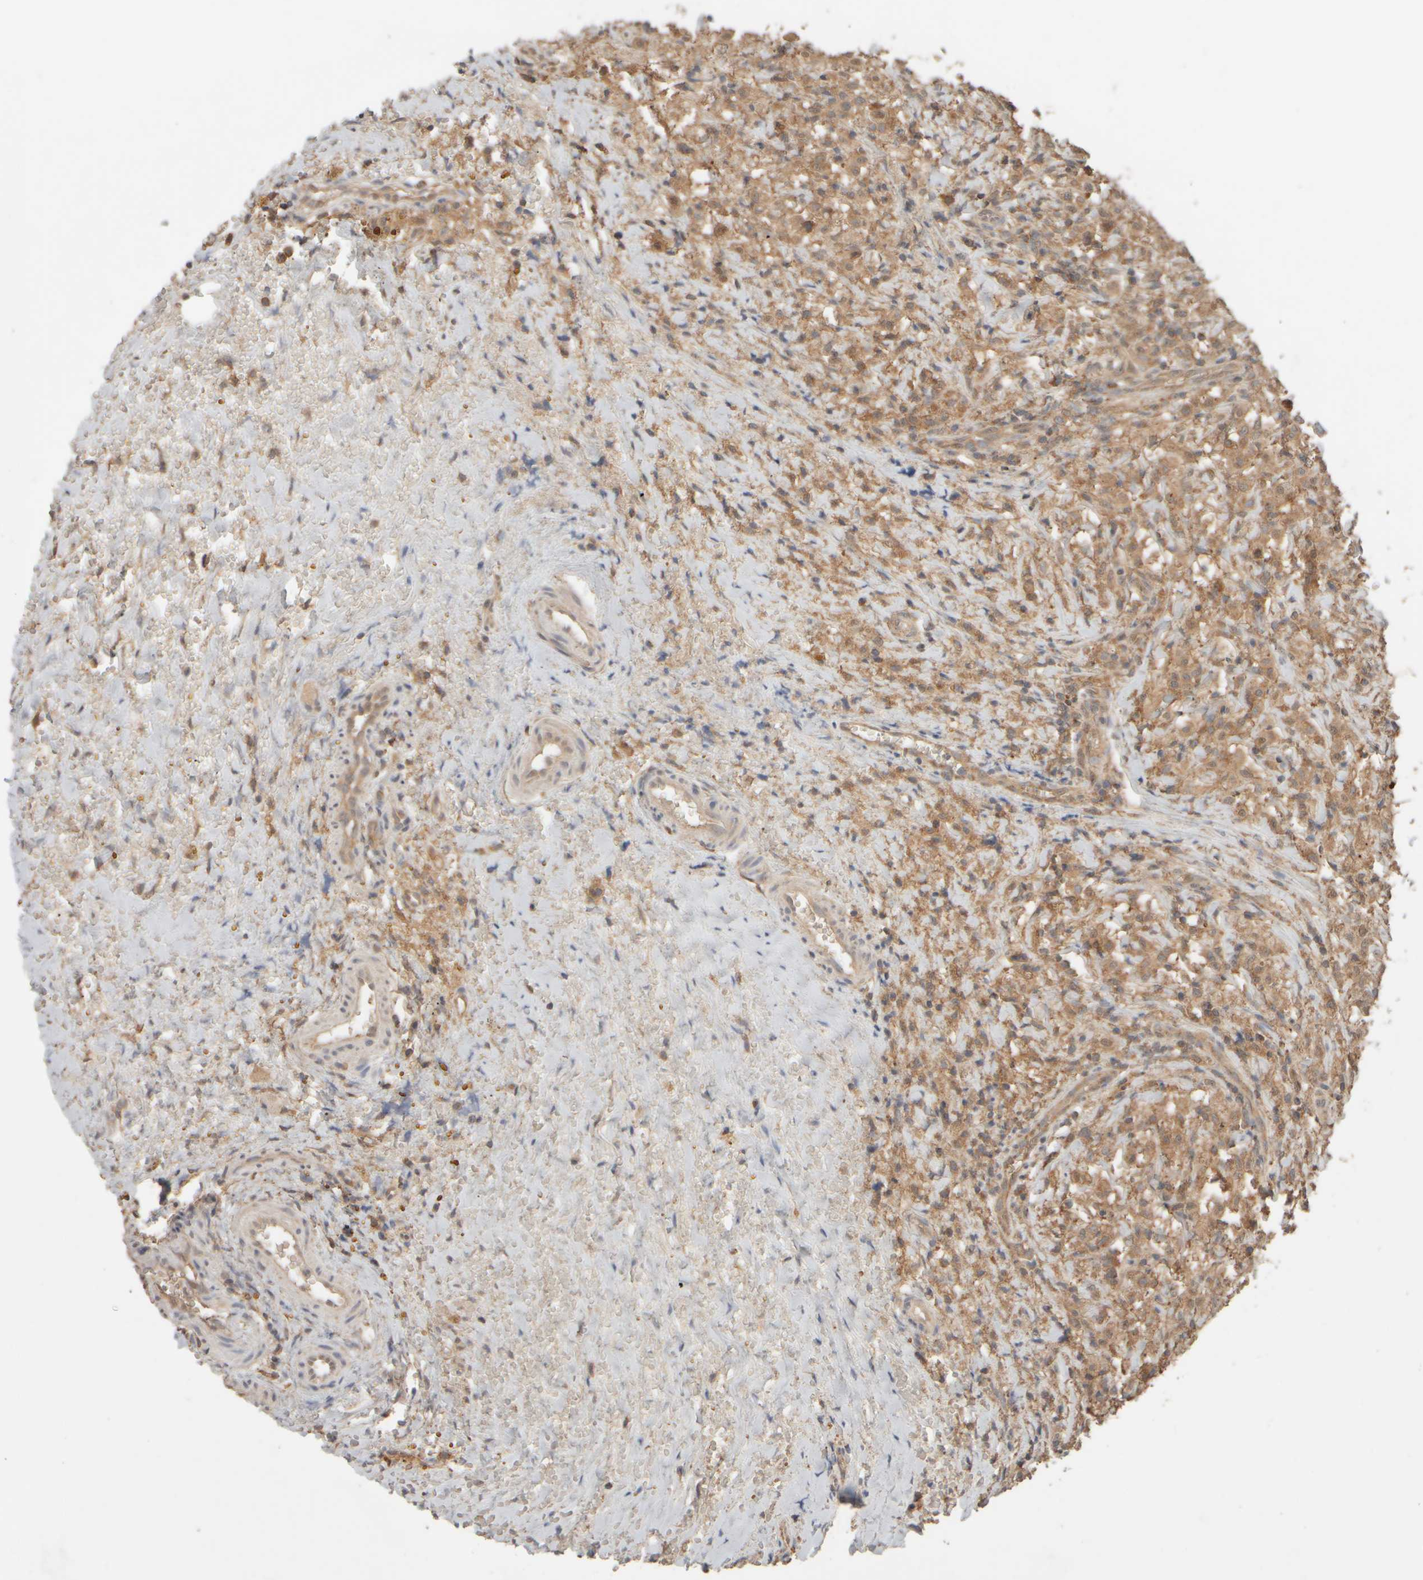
{"staining": {"intensity": "moderate", "quantity": ">75%", "location": "cytoplasmic/membranous"}, "tissue": "testis cancer", "cell_type": "Tumor cells", "image_type": "cancer", "snomed": [{"axis": "morphology", "description": "Carcinoma, Embryonal, NOS"}, {"axis": "topography", "description": "Testis"}], "caption": "A medium amount of moderate cytoplasmic/membranous positivity is identified in about >75% of tumor cells in testis cancer (embryonal carcinoma) tissue.", "gene": "EIF2B3", "patient": {"sex": "male", "age": 2}}